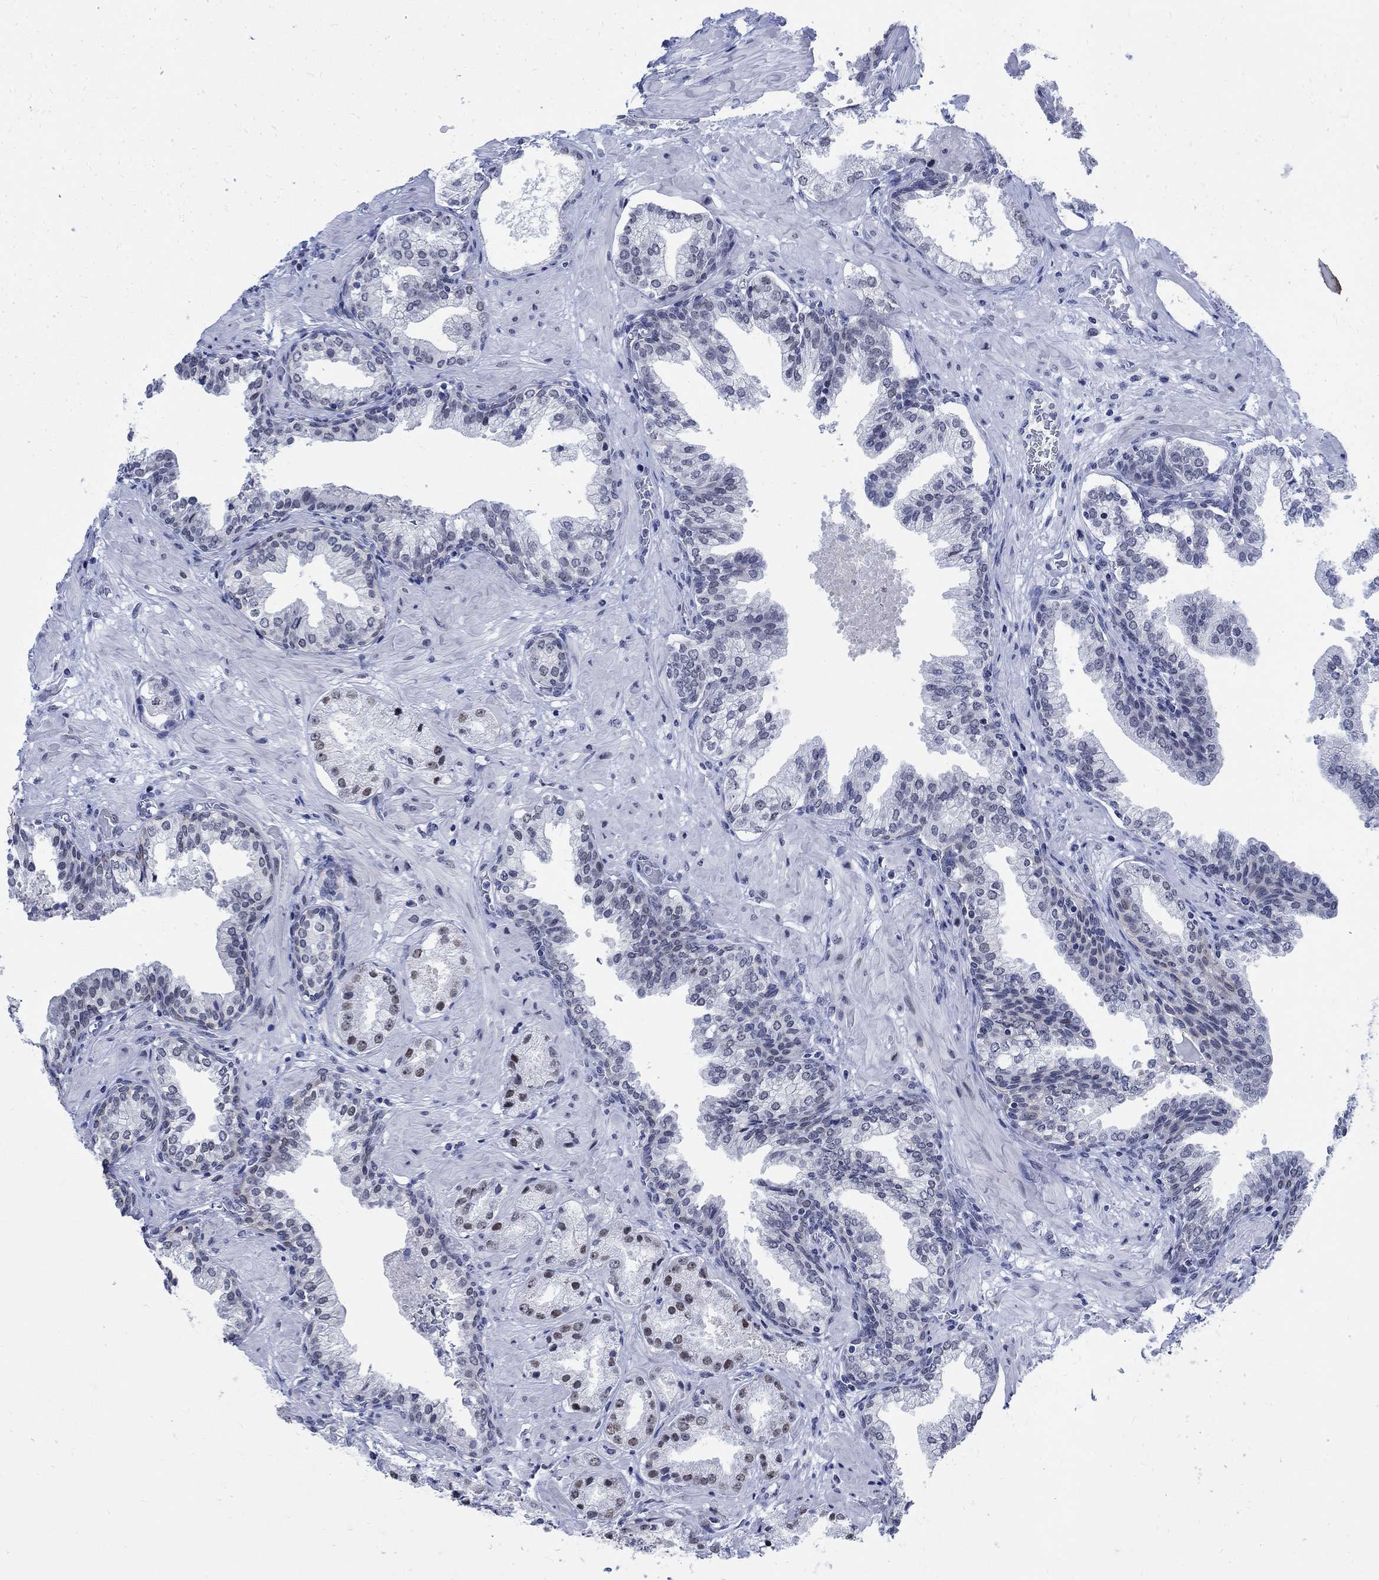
{"staining": {"intensity": "weak", "quantity": "25%-75%", "location": "nuclear"}, "tissue": "prostate cancer", "cell_type": "Tumor cells", "image_type": "cancer", "snomed": [{"axis": "morphology", "description": "Adenocarcinoma, NOS"}, {"axis": "topography", "description": "Prostate and seminal vesicle, NOS"}, {"axis": "topography", "description": "Prostate"}], "caption": "A micrograph showing weak nuclear staining in about 25%-75% of tumor cells in adenocarcinoma (prostate), as visualized by brown immunohistochemical staining.", "gene": "DLK1", "patient": {"sex": "male", "age": 44}}